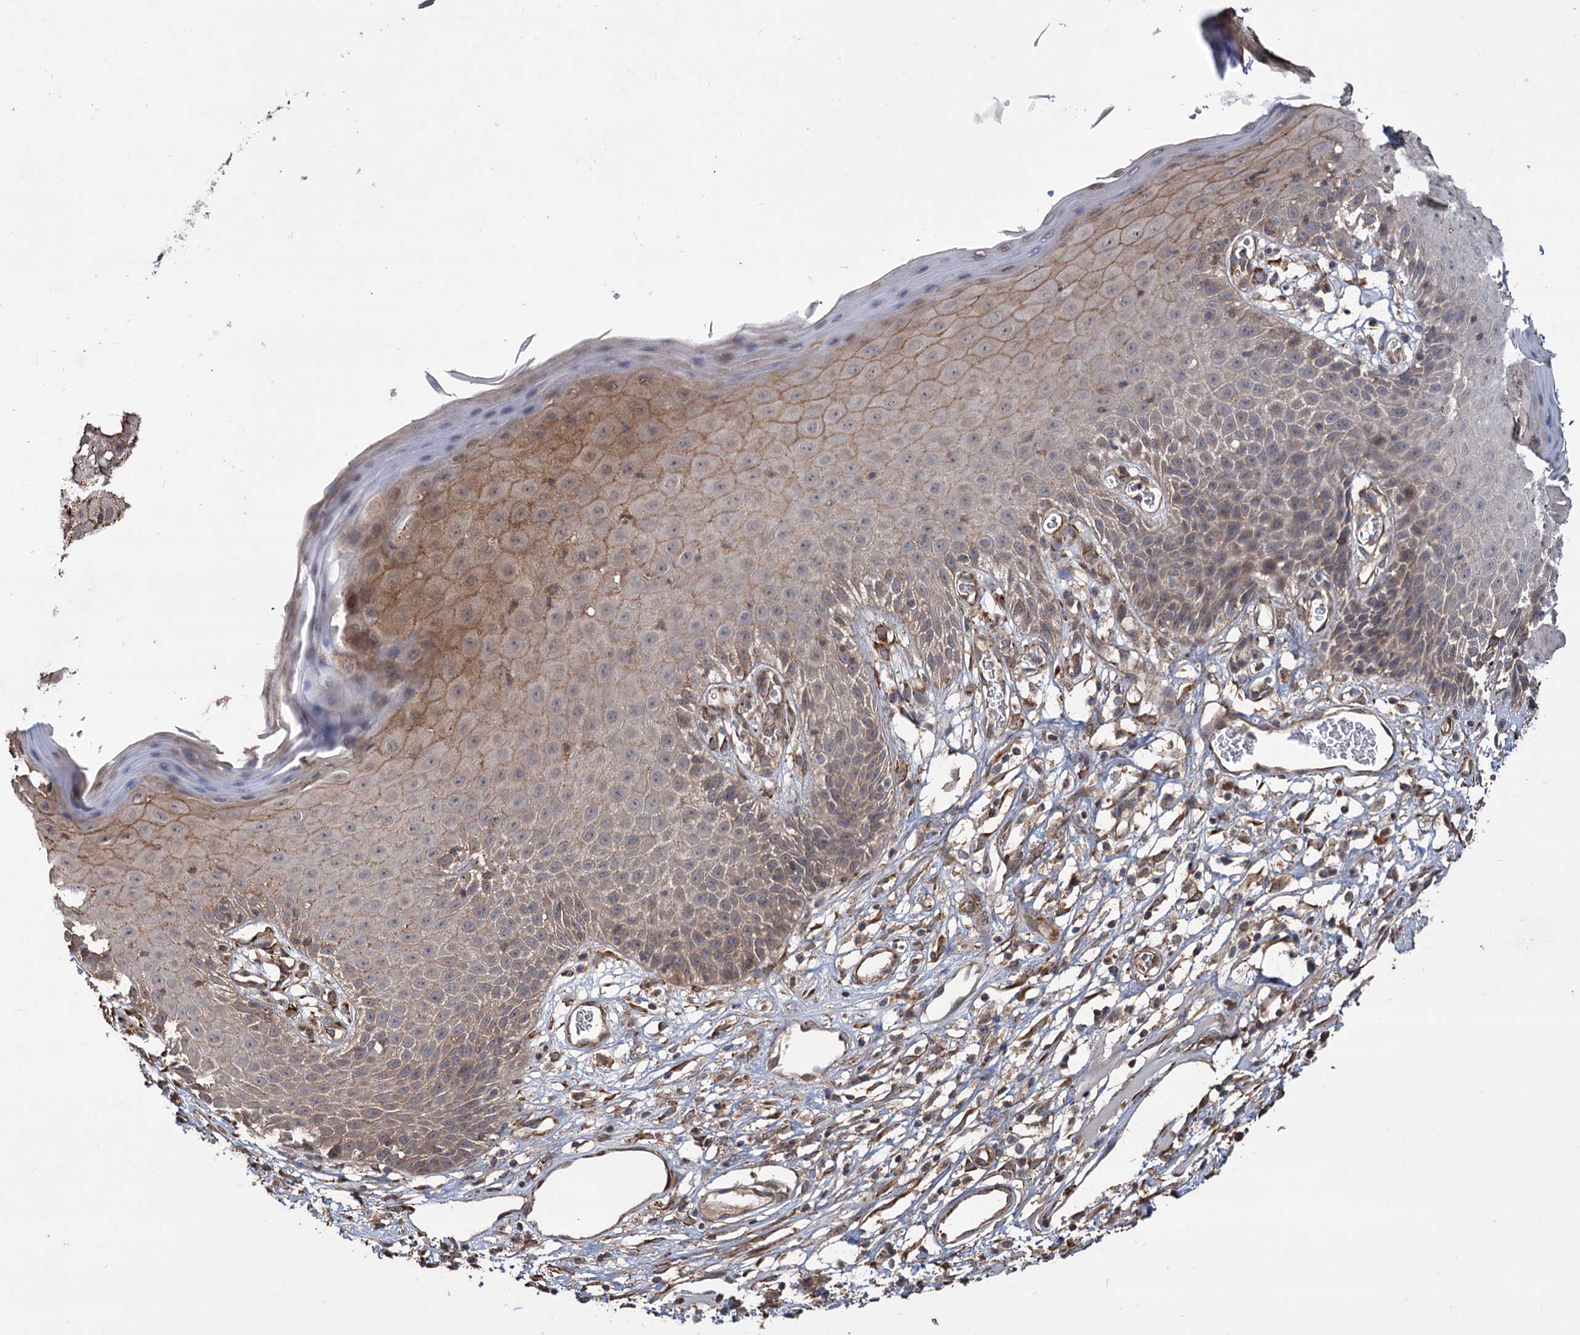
{"staining": {"intensity": "moderate", "quantity": "25%-75%", "location": "cytoplasmic/membranous"}, "tissue": "skin", "cell_type": "Epidermal cells", "image_type": "normal", "snomed": [{"axis": "morphology", "description": "Normal tissue, NOS"}, {"axis": "topography", "description": "Vulva"}], "caption": "Immunohistochemical staining of normal skin shows medium levels of moderate cytoplasmic/membranous positivity in approximately 25%-75% of epidermal cells. The protein of interest is shown in brown color, while the nuclei are stained blue.", "gene": "GRIP1", "patient": {"sex": "female", "age": 68}}